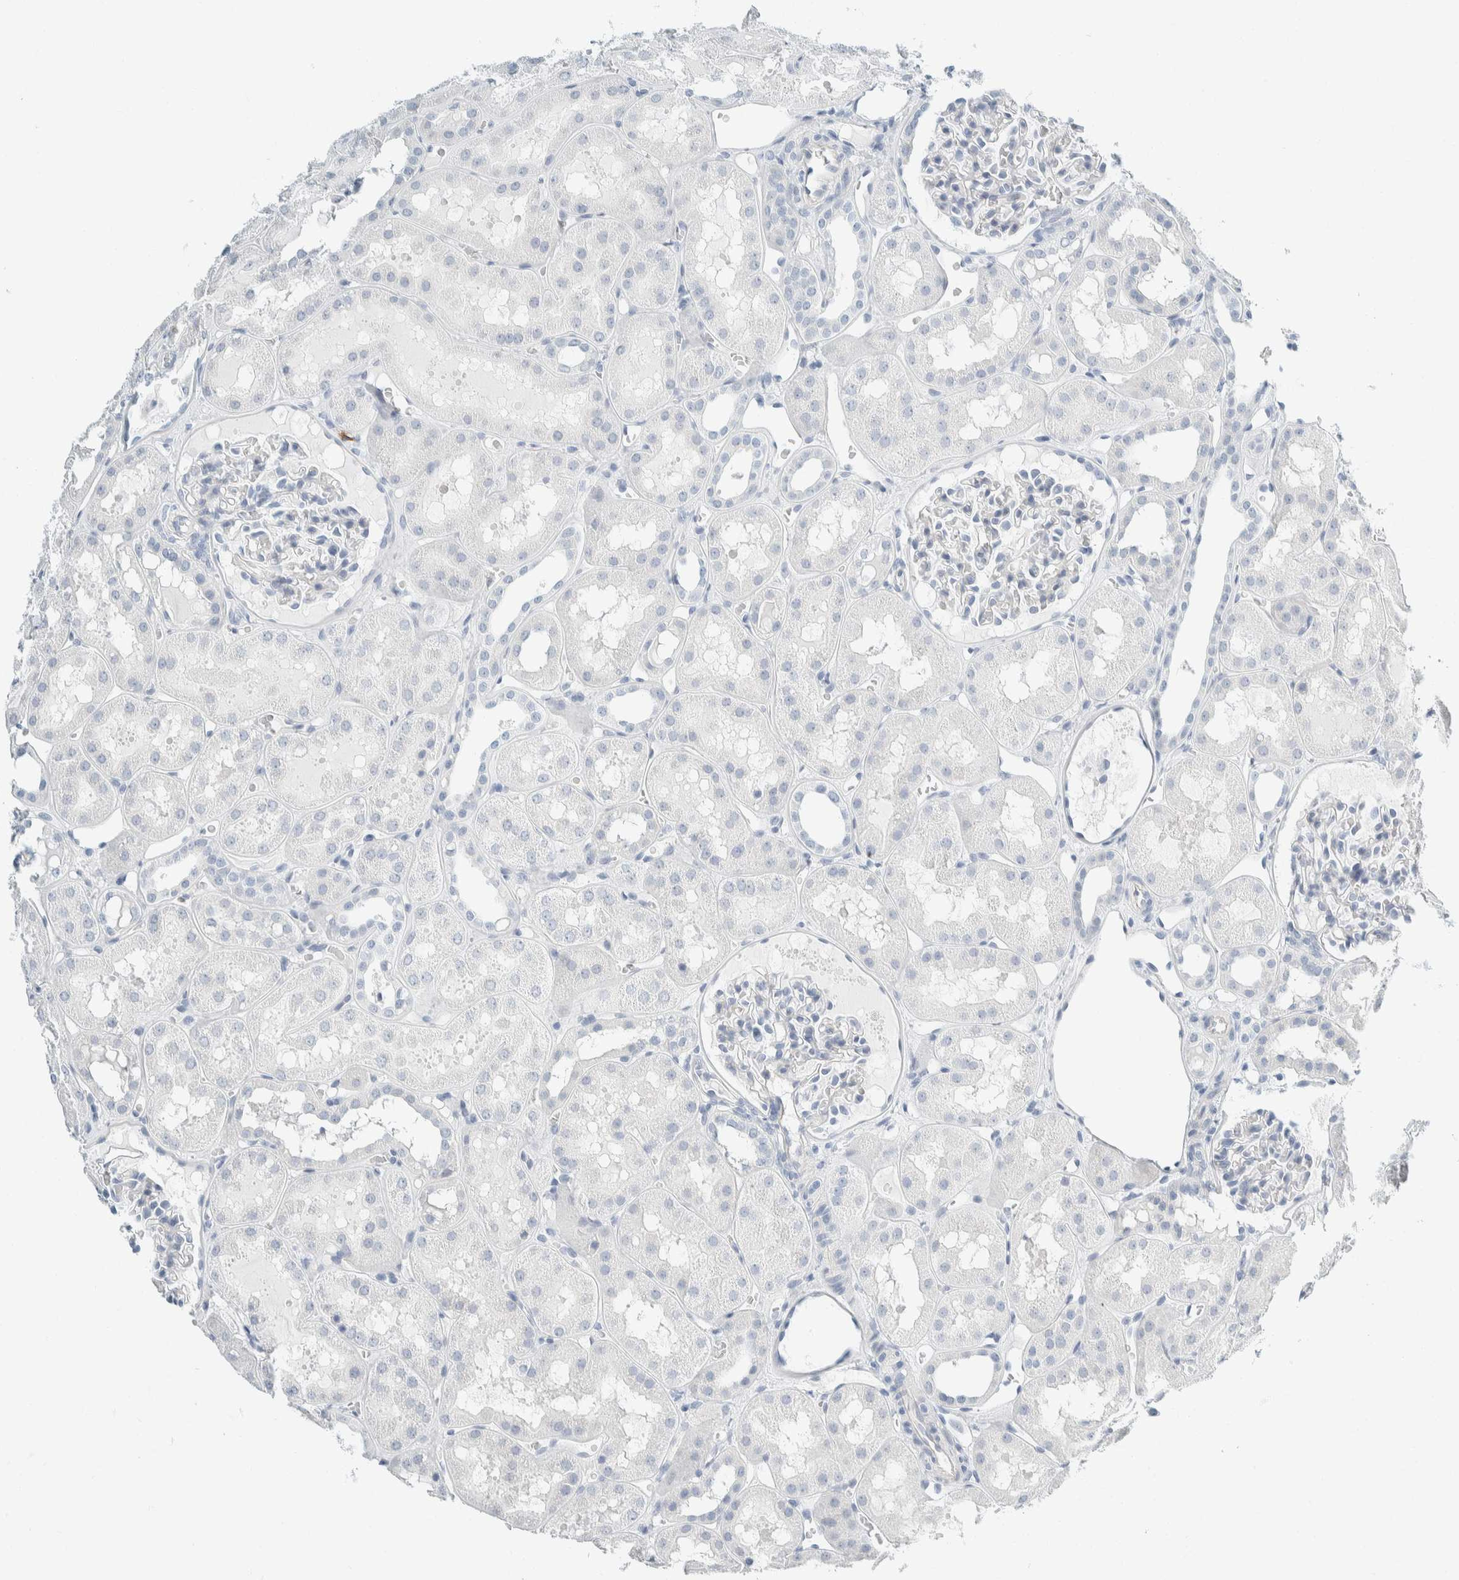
{"staining": {"intensity": "negative", "quantity": "none", "location": "none"}, "tissue": "kidney", "cell_type": "Cells in glomeruli", "image_type": "normal", "snomed": [{"axis": "morphology", "description": "Normal tissue, NOS"}, {"axis": "topography", "description": "Kidney"}, {"axis": "topography", "description": "Urinary bladder"}], "caption": "A micrograph of kidney stained for a protein reveals no brown staining in cells in glomeruli.", "gene": "ARHGAP27", "patient": {"sex": "male", "age": 16}}